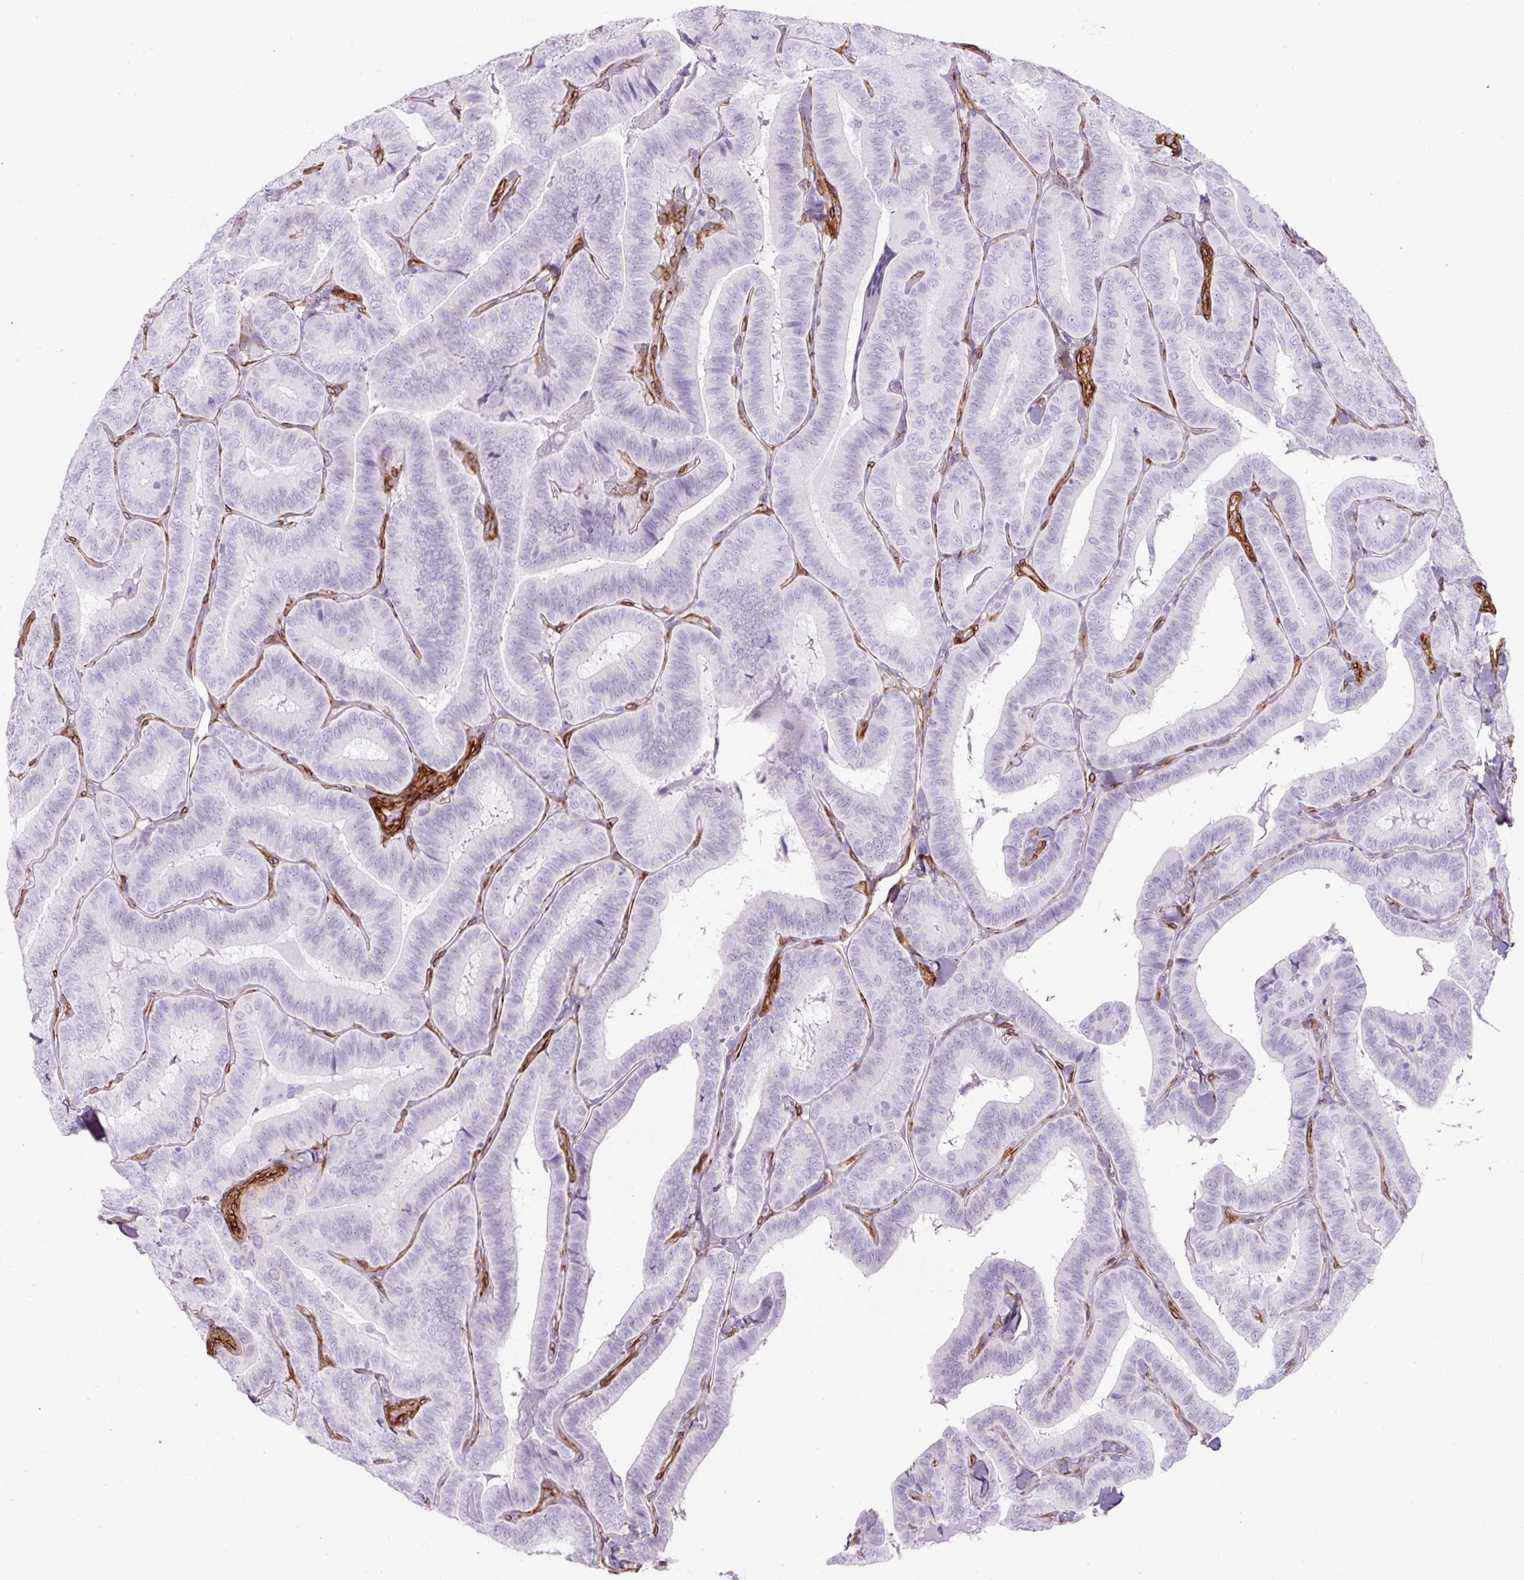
{"staining": {"intensity": "negative", "quantity": "none", "location": "none"}, "tissue": "thyroid cancer", "cell_type": "Tumor cells", "image_type": "cancer", "snomed": [{"axis": "morphology", "description": "Papillary adenocarcinoma, NOS"}, {"axis": "topography", "description": "Thyroid gland"}], "caption": "Immunohistochemical staining of human thyroid papillary adenocarcinoma demonstrates no significant positivity in tumor cells.", "gene": "CAVIN3", "patient": {"sex": "male", "age": 61}}